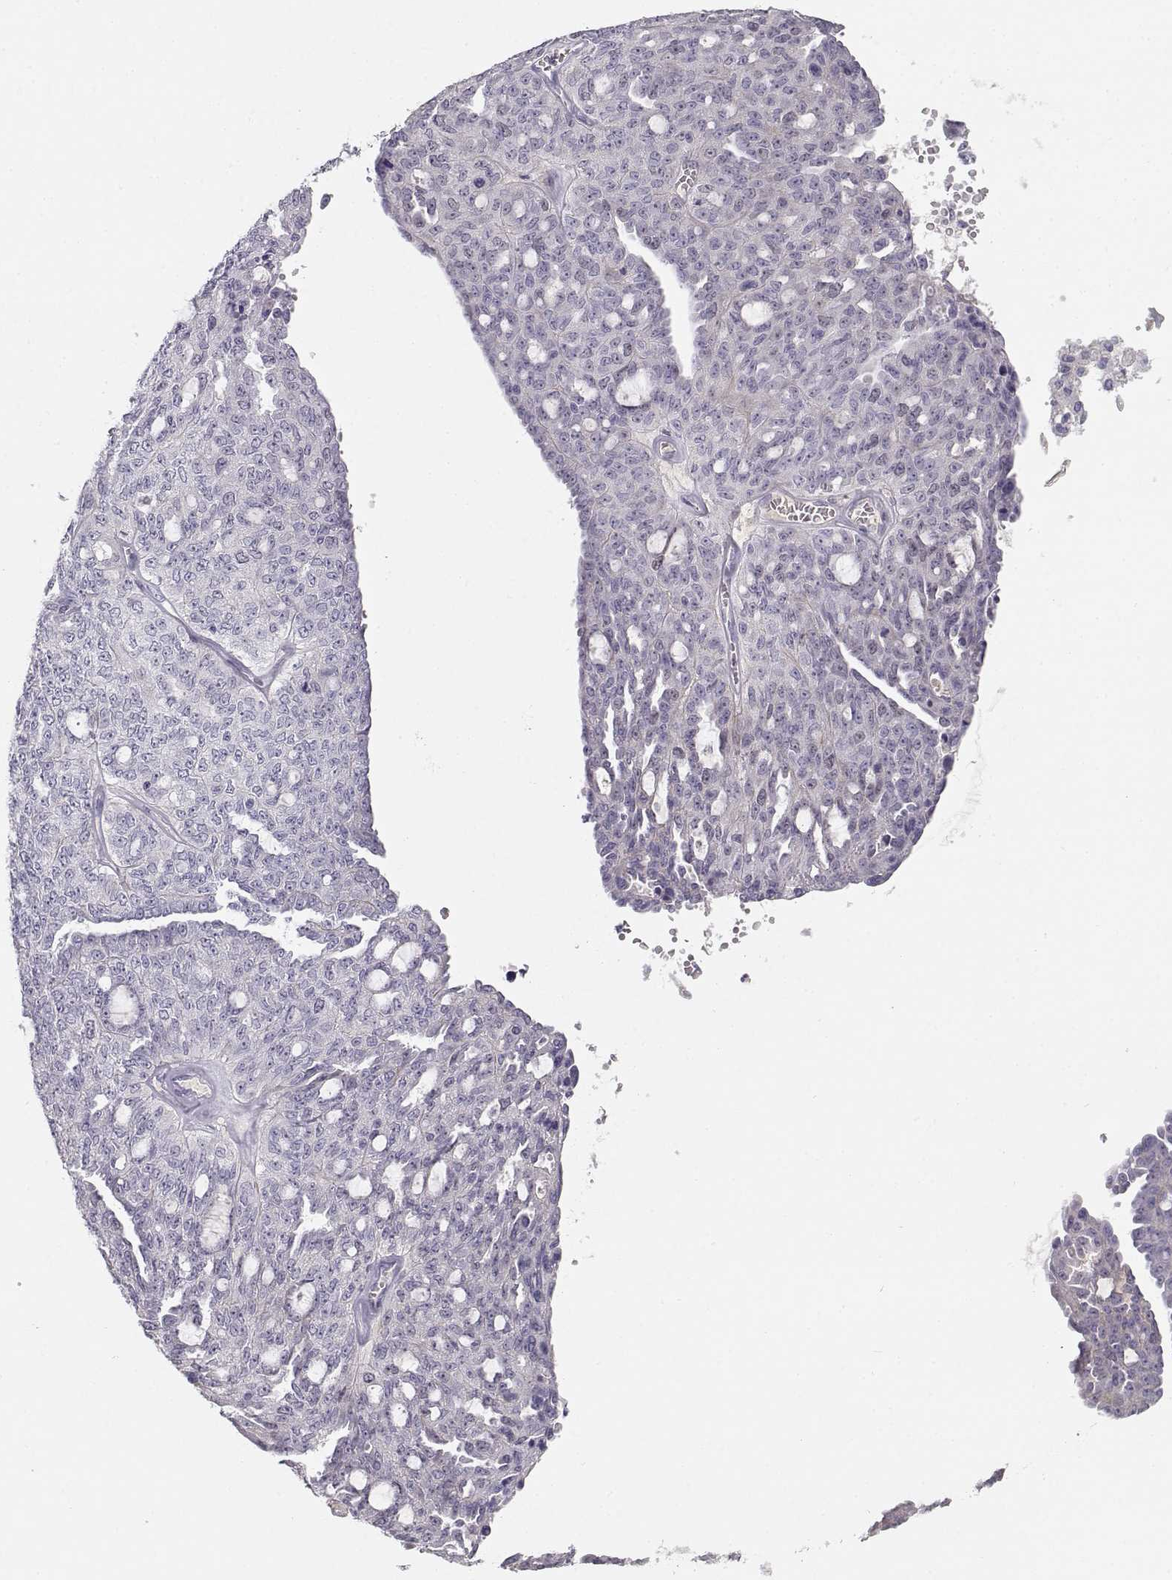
{"staining": {"intensity": "negative", "quantity": "none", "location": "none"}, "tissue": "ovarian cancer", "cell_type": "Tumor cells", "image_type": "cancer", "snomed": [{"axis": "morphology", "description": "Cystadenocarcinoma, serous, NOS"}, {"axis": "topography", "description": "Ovary"}], "caption": "This histopathology image is of ovarian cancer stained with immunohistochemistry to label a protein in brown with the nuclei are counter-stained blue. There is no expression in tumor cells.", "gene": "OPN5", "patient": {"sex": "female", "age": 71}}